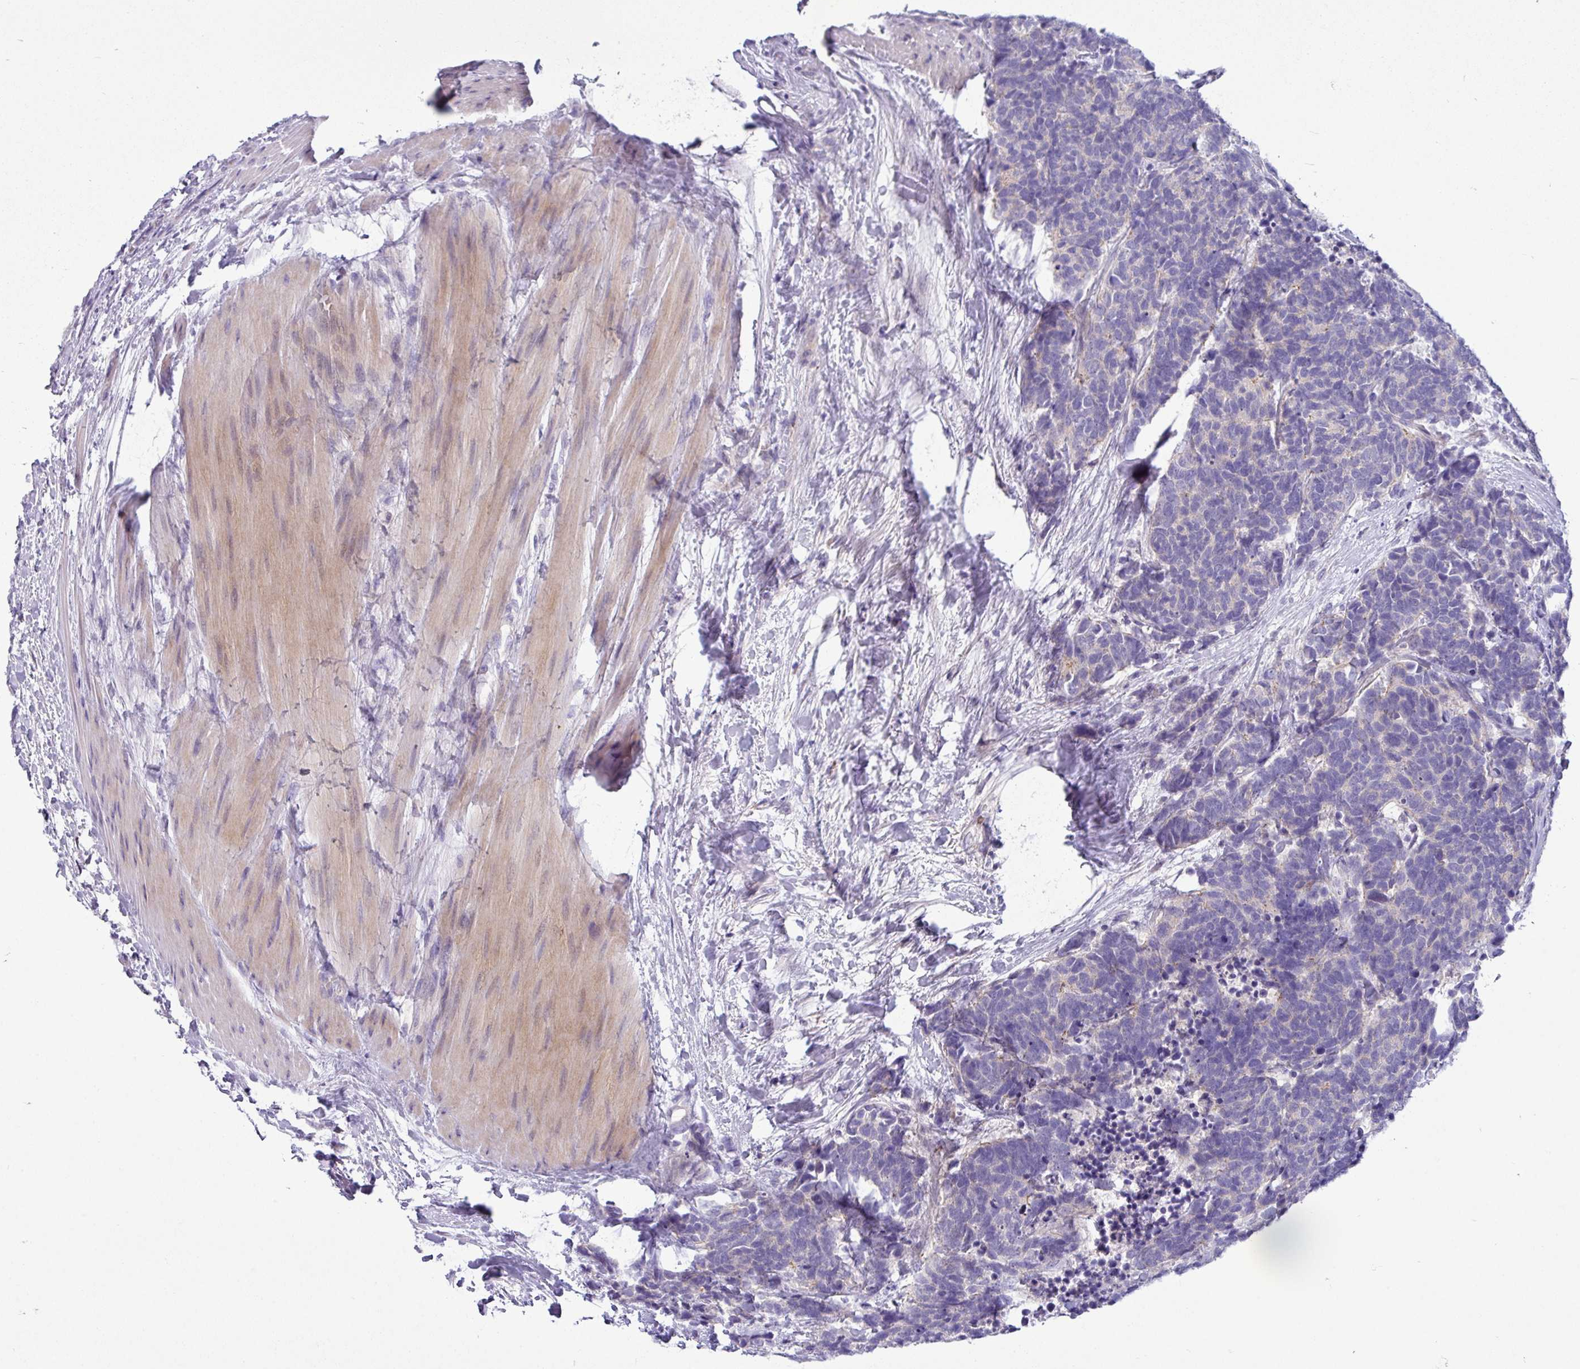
{"staining": {"intensity": "negative", "quantity": "none", "location": "none"}, "tissue": "carcinoid", "cell_type": "Tumor cells", "image_type": "cancer", "snomed": [{"axis": "morphology", "description": "Carcinoma, NOS"}, {"axis": "morphology", "description": "Carcinoid, malignant, NOS"}, {"axis": "topography", "description": "Urinary bladder"}], "caption": "Immunohistochemistry histopathology image of neoplastic tissue: carcinoid stained with DAB (3,3'-diaminobenzidine) shows no significant protein positivity in tumor cells.", "gene": "ACAP3", "patient": {"sex": "male", "age": 57}}